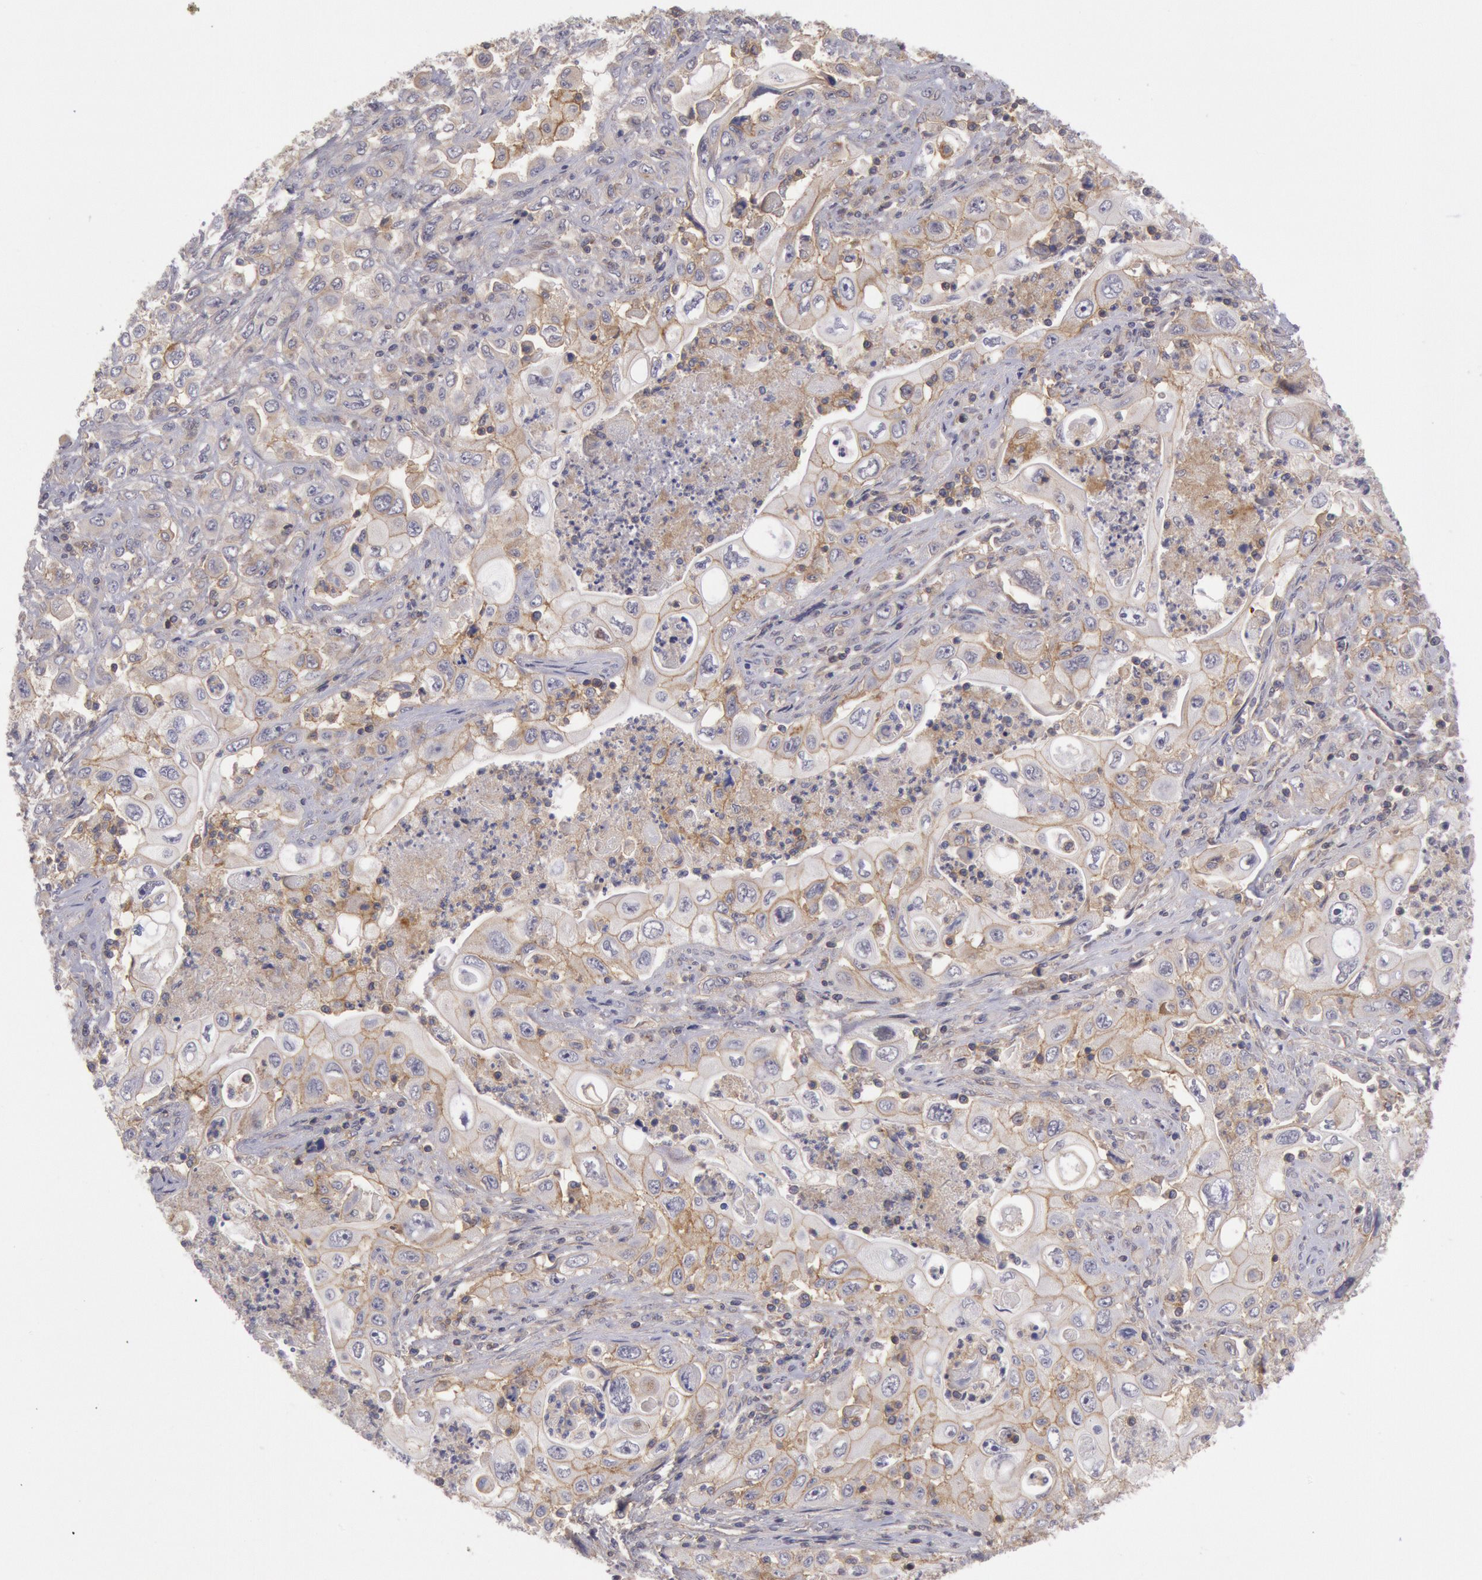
{"staining": {"intensity": "weak", "quantity": "25%-75%", "location": "cytoplasmic/membranous"}, "tissue": "pancreatic cancer", "cell_type": "Tumor cells", "image_type": "cancer", "snomed": [{"axis": "morphology", "description": "Adenocarcinoma, NOS"}, {"axis": "topography", "description": "Pancreas"}], "caption": "A micrograph of pancreatic cancer (adenocarcinoma) stained for a protein displays weak cytoplasmic/membranous brown staining in tumor cells.", "gene": "STX4", "patient": {"sex": "male", "age": 70}}